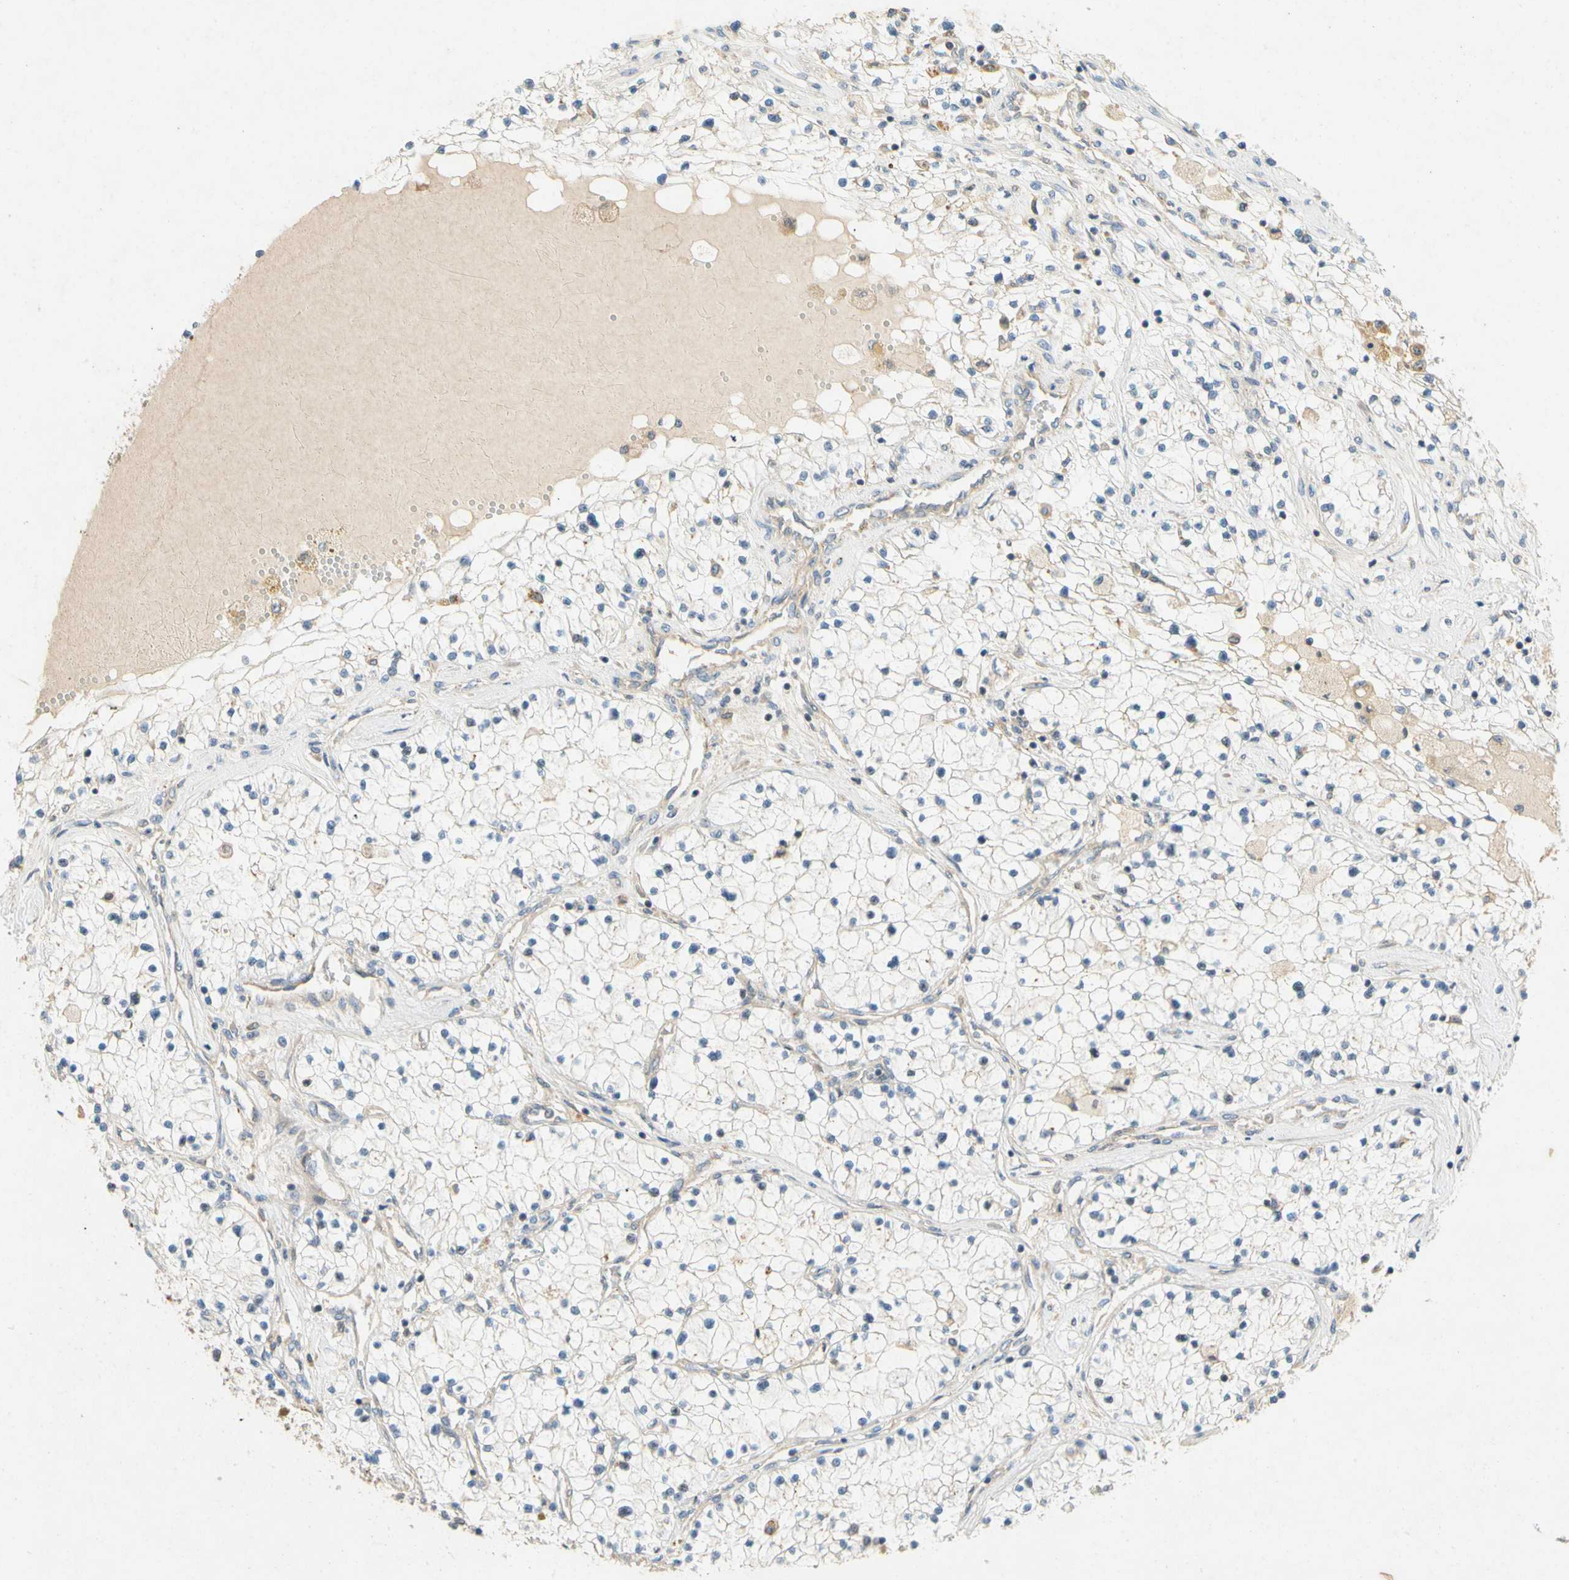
{"staining": {"intensity": "negative", "quantity": "none", "location": "none"}, "tissue": "renal cancer", "cell_type": "Tumor cells", "image_type": "cancer", "snomed": [{"axis": "morphology", "description": "Adenocarcinoma, NOS"}, {"axis": "topography", "description": "Kidney"}], "caption": "Tumor cells show no significant protein expression in renal cancer. (Stains: DAB immunohistochemistry with hematoxylin counter stain, Microscopy: brightfield microscopy at high magnification).", "gene": "GATD1", "patient": {"sex": "male", "age": 68}}